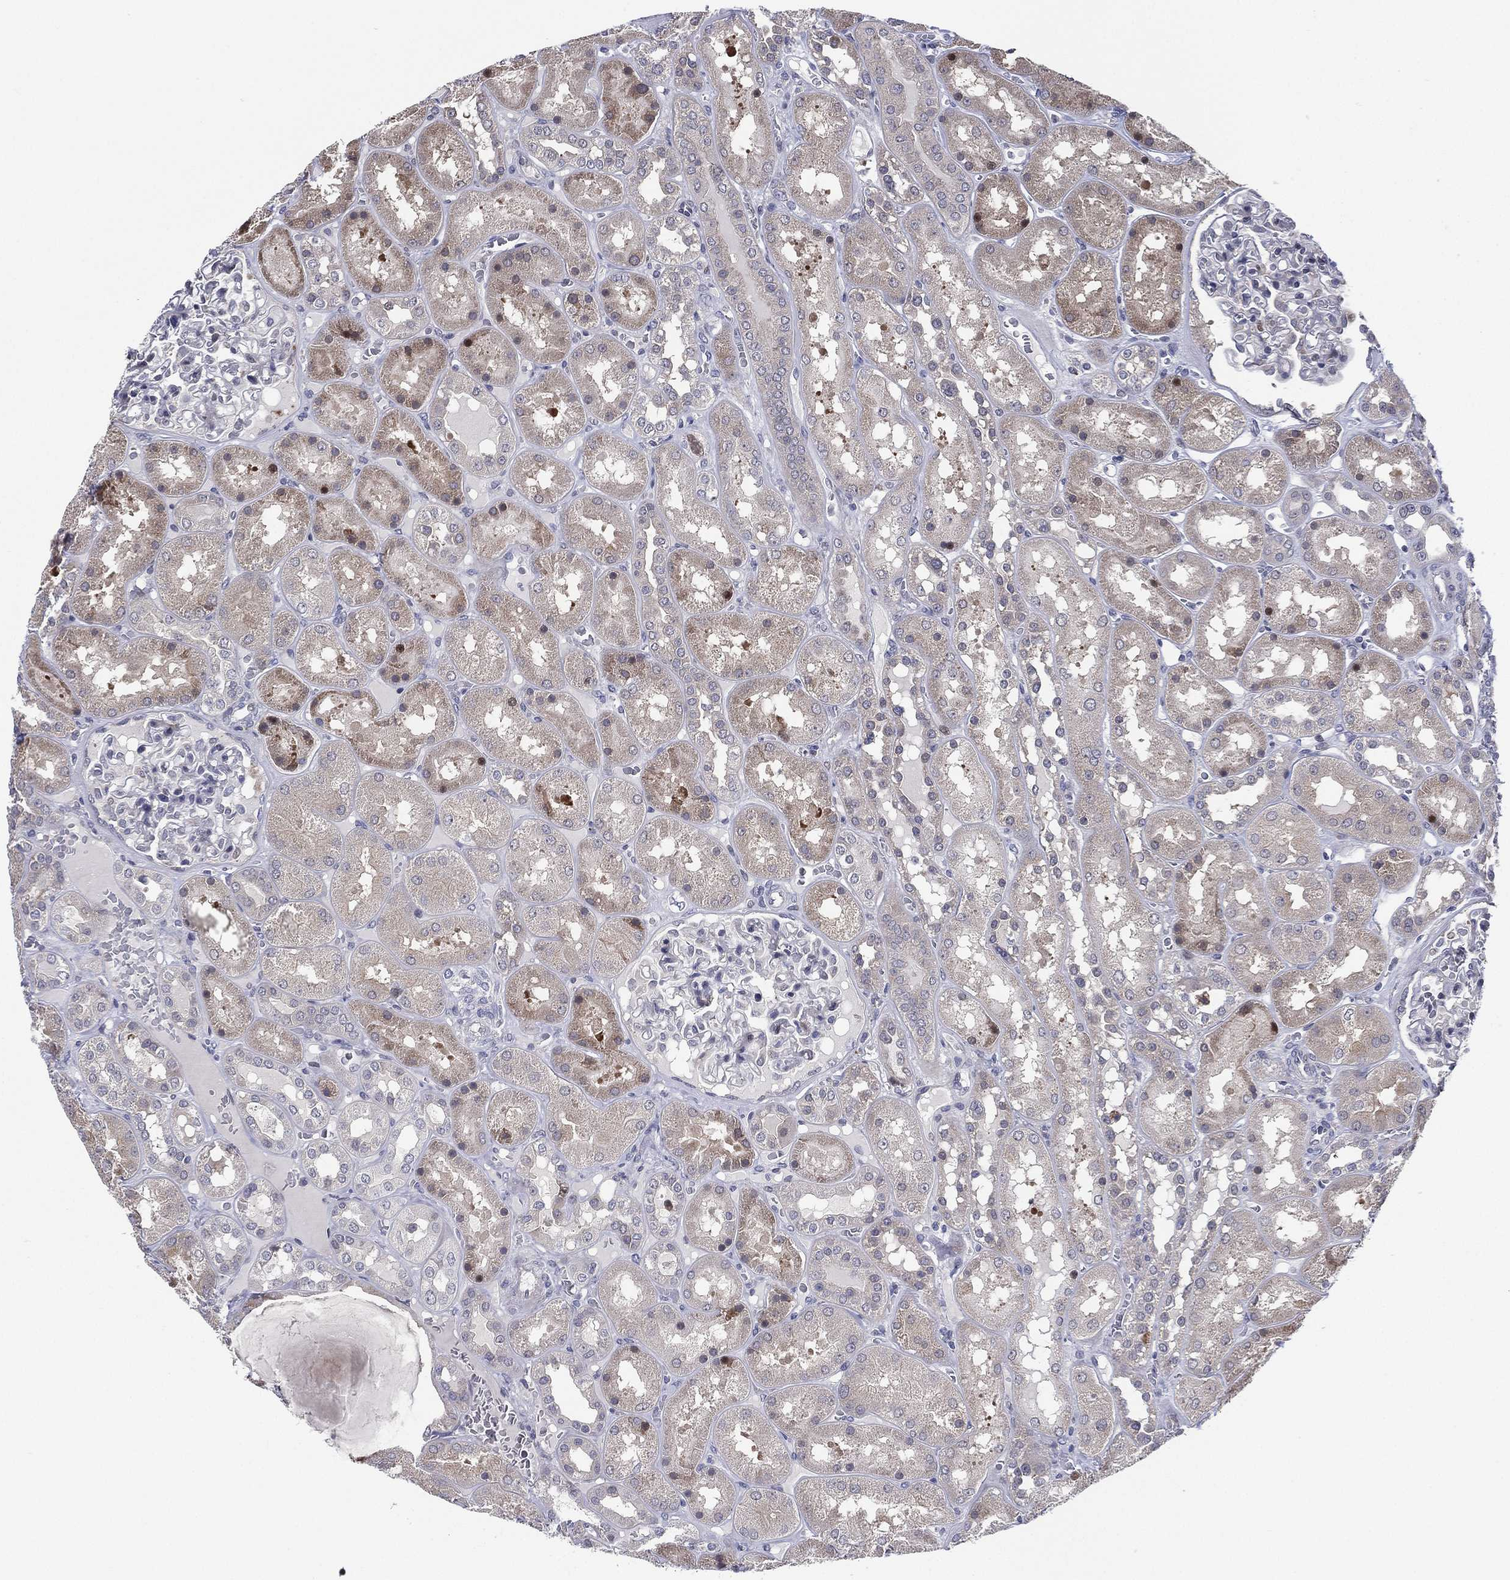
{"staining": {"intensity": "negative", "quantity": "none", "location": "none"}, "tissue": "kidney", "cell_type": "Cells in glomeruli", "image_type": "normal", "snomed": [{"axis": "morphology", "description": "Normal tissue, NOS"}, {"axis": "topography", "description": "Kidney"}], "caption": "Immunohistochemistry (IHC) image of benign kidney: kidney stained with DAB reveals no significant protein staining in cells in glomeruli.", "gene": "UTP14A", "patient": {"sex": "male", "age": 73}}